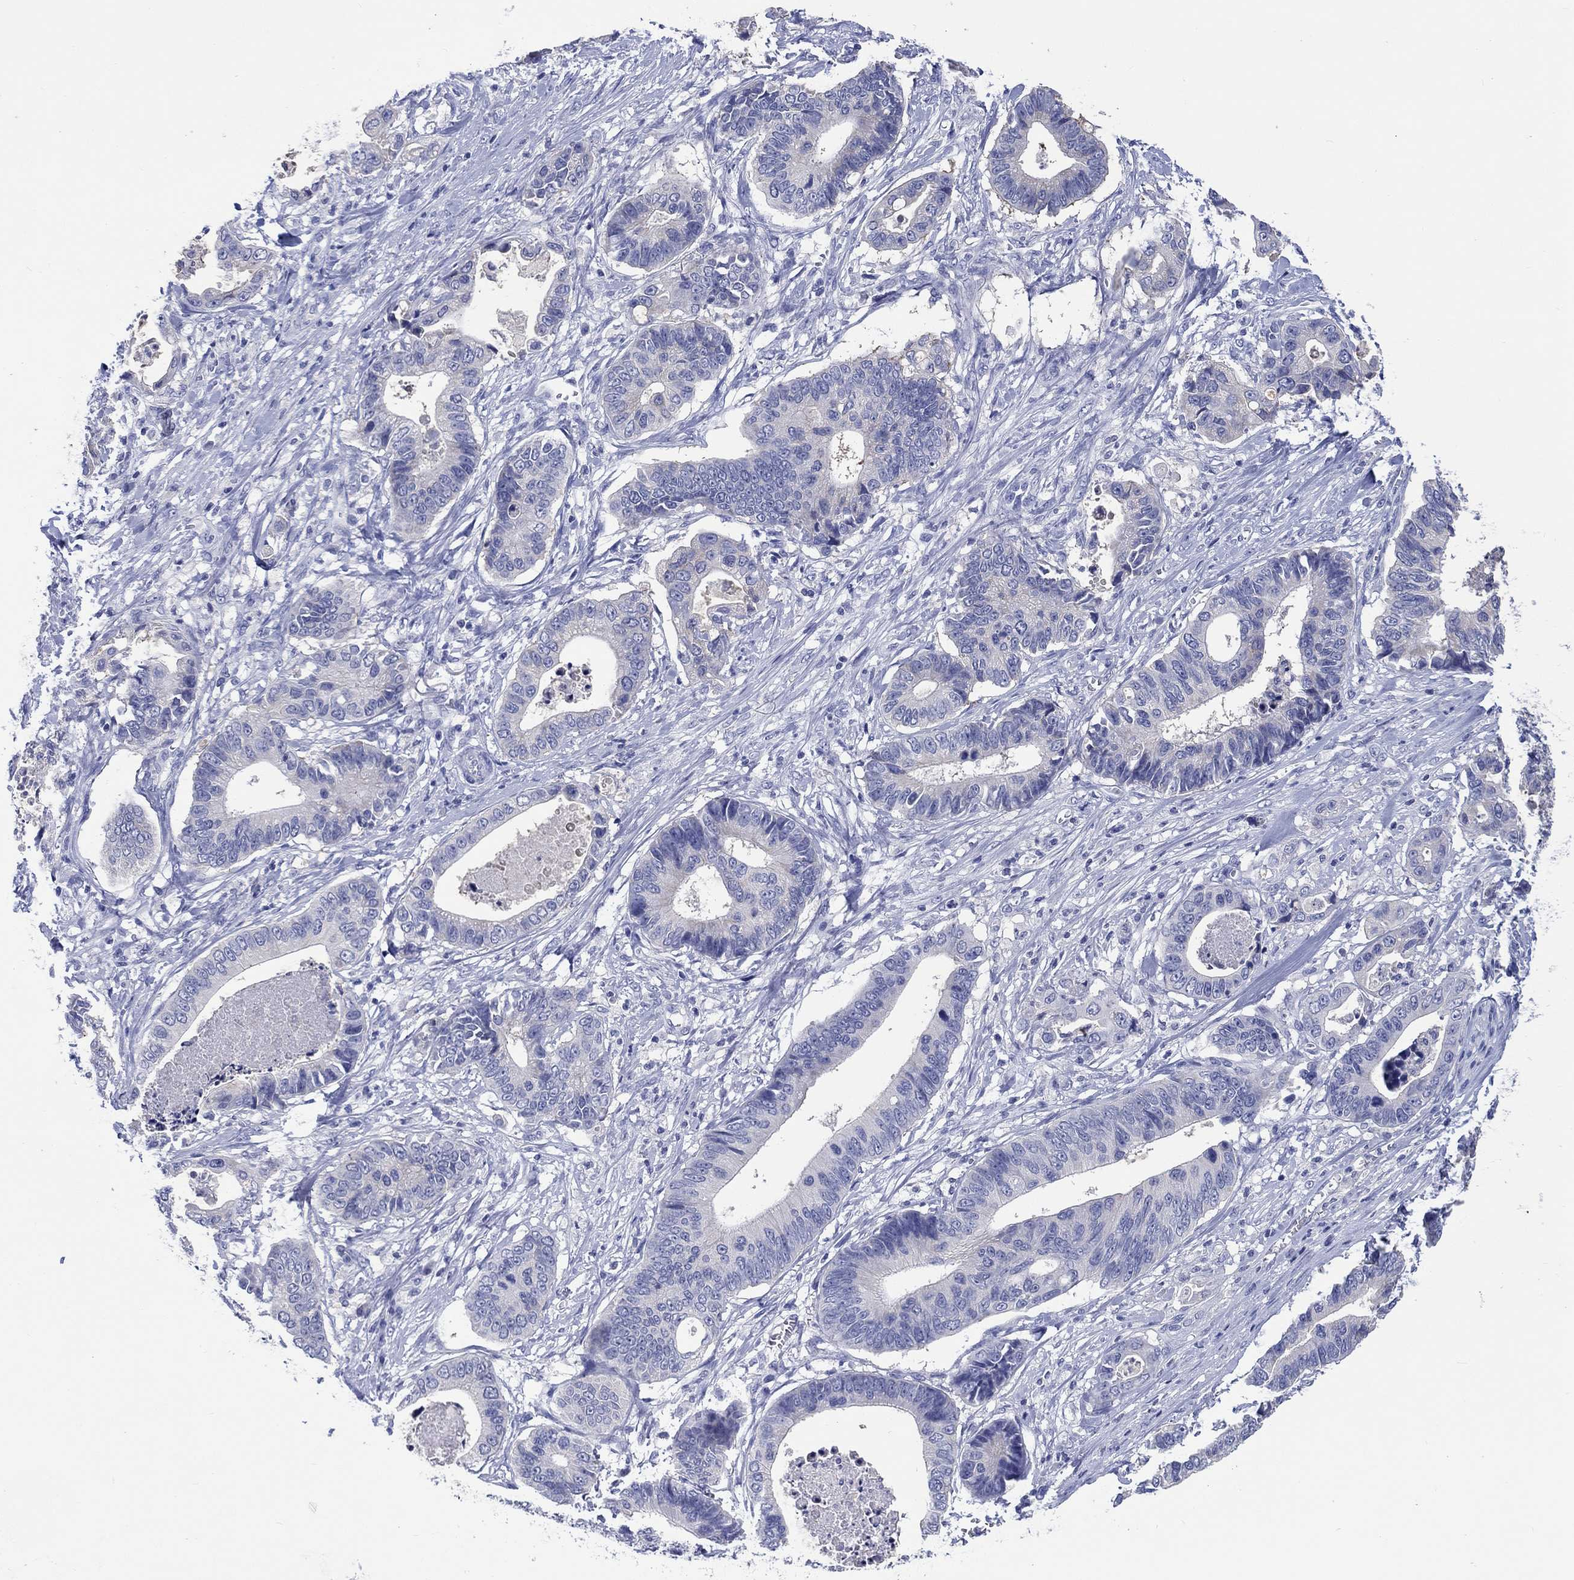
{"staining": {"intensity": "negative", "quantity": "none", "location": "none"}, "tissue": "stomach cancer", "cell_type": "Tumor cells", "image_type": "cancer", "snomed": [{"axis": "morphology", "description": "Adenocarcinoma, NOS"}, {"axis": "topography", "description": "Stomach"}], "caption": "Human stomach adenocarcinoma stained for a protein using immunohistochemistry reveals no expression in tumor cells.", "gene": "TOMM20L", "patient": {"sex": "male", "age": 84}}